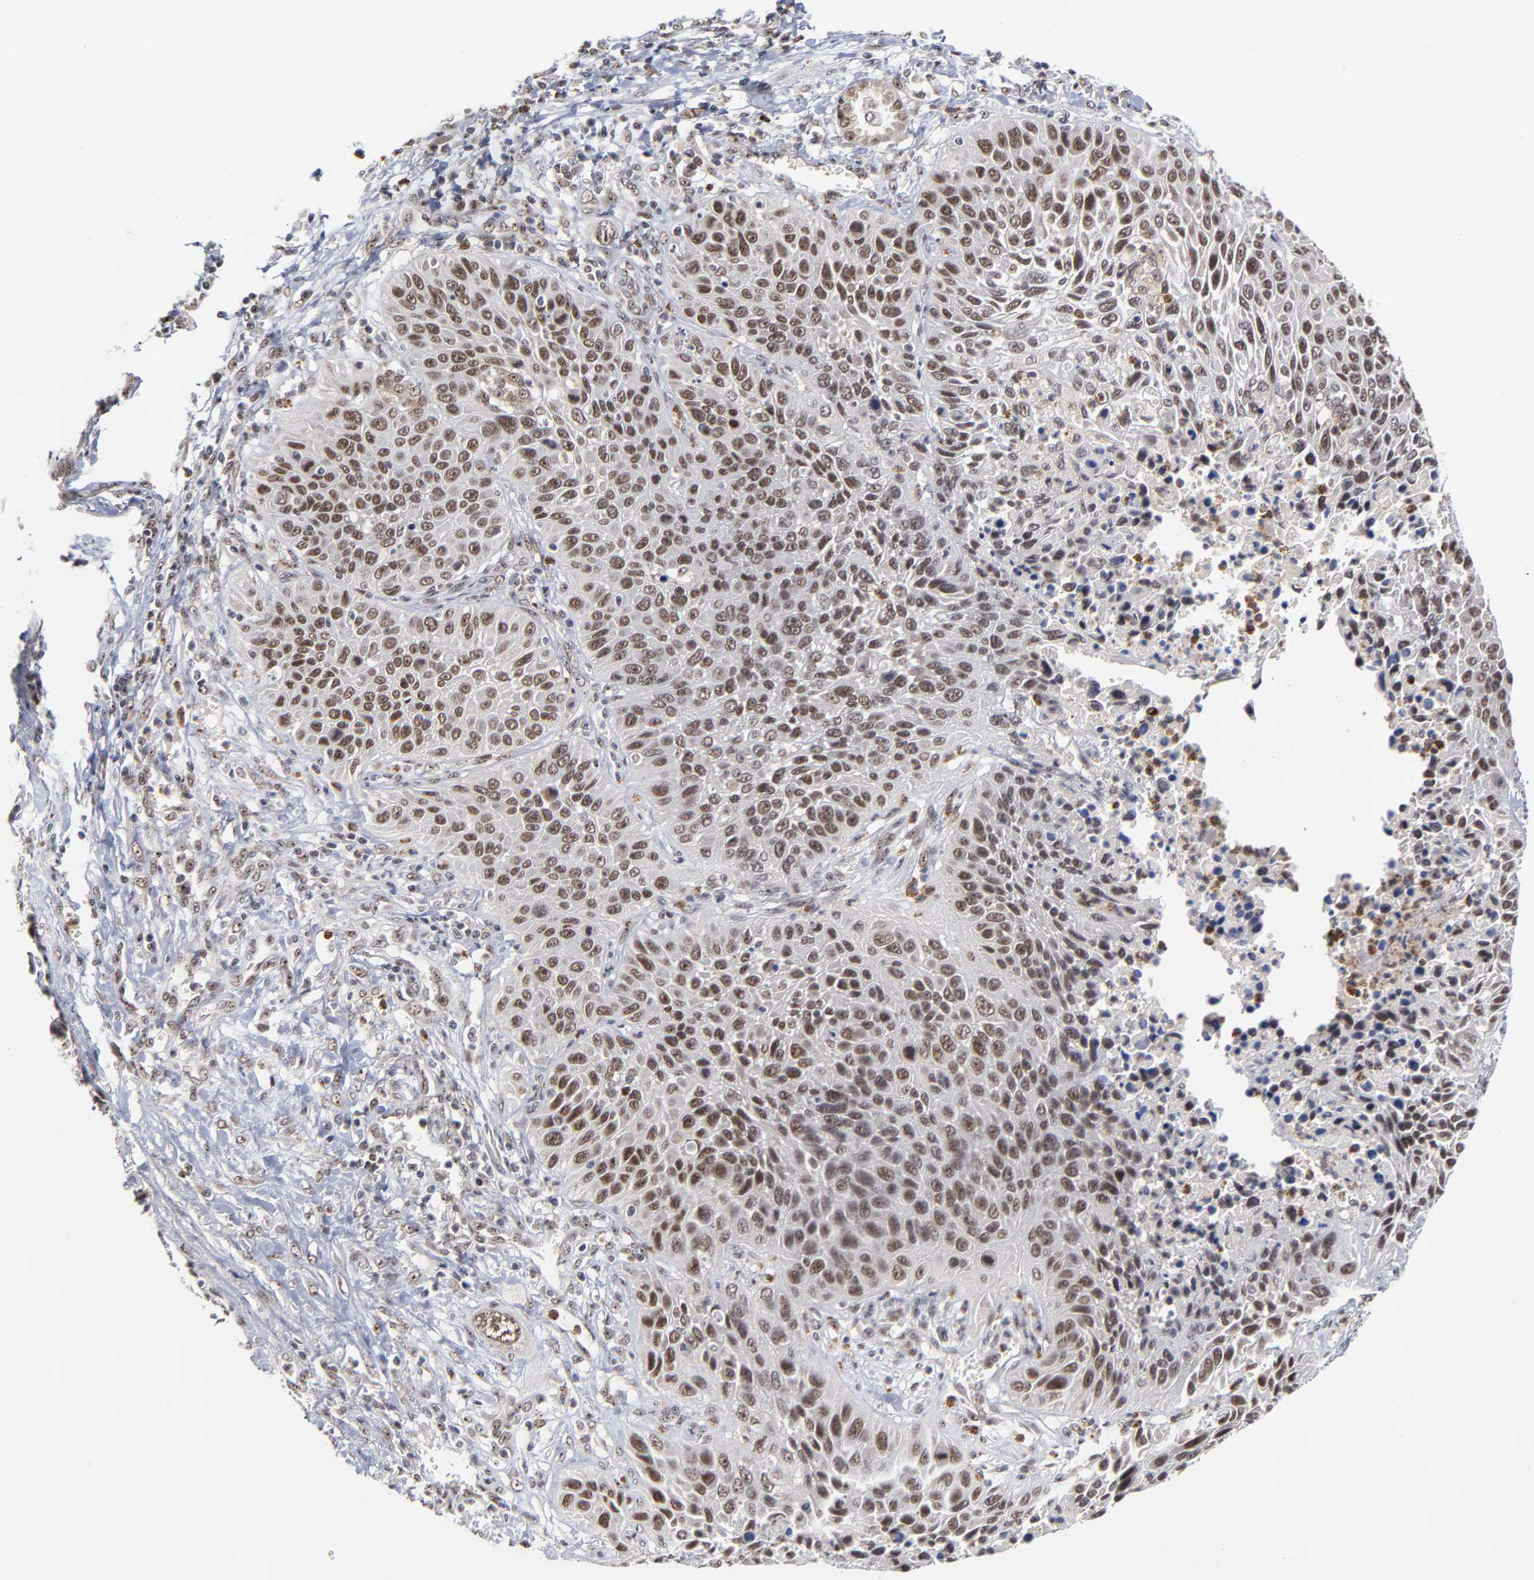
{"staining": {"intensity": "moderate", "quantity": ">75%", "location": "nuclear"}, "tissue": "lung cancer", "cell_type": "Tumor cells", "image_type": "cancer", "snomed": [{"axis": "morphology", "description": "Squamous cell carcinoma, NOS"}, {"axis": "topography", "description": "Lung"}], "caption": "High-power microscopy captured an immunohistochemistry image of lung cancer (squamous cell carcinoma), revealing moderate nuclear expression in about >75% of tumor cells.", "gene": "ZNF419", "patient": {"sex": "female", "age": 76}}